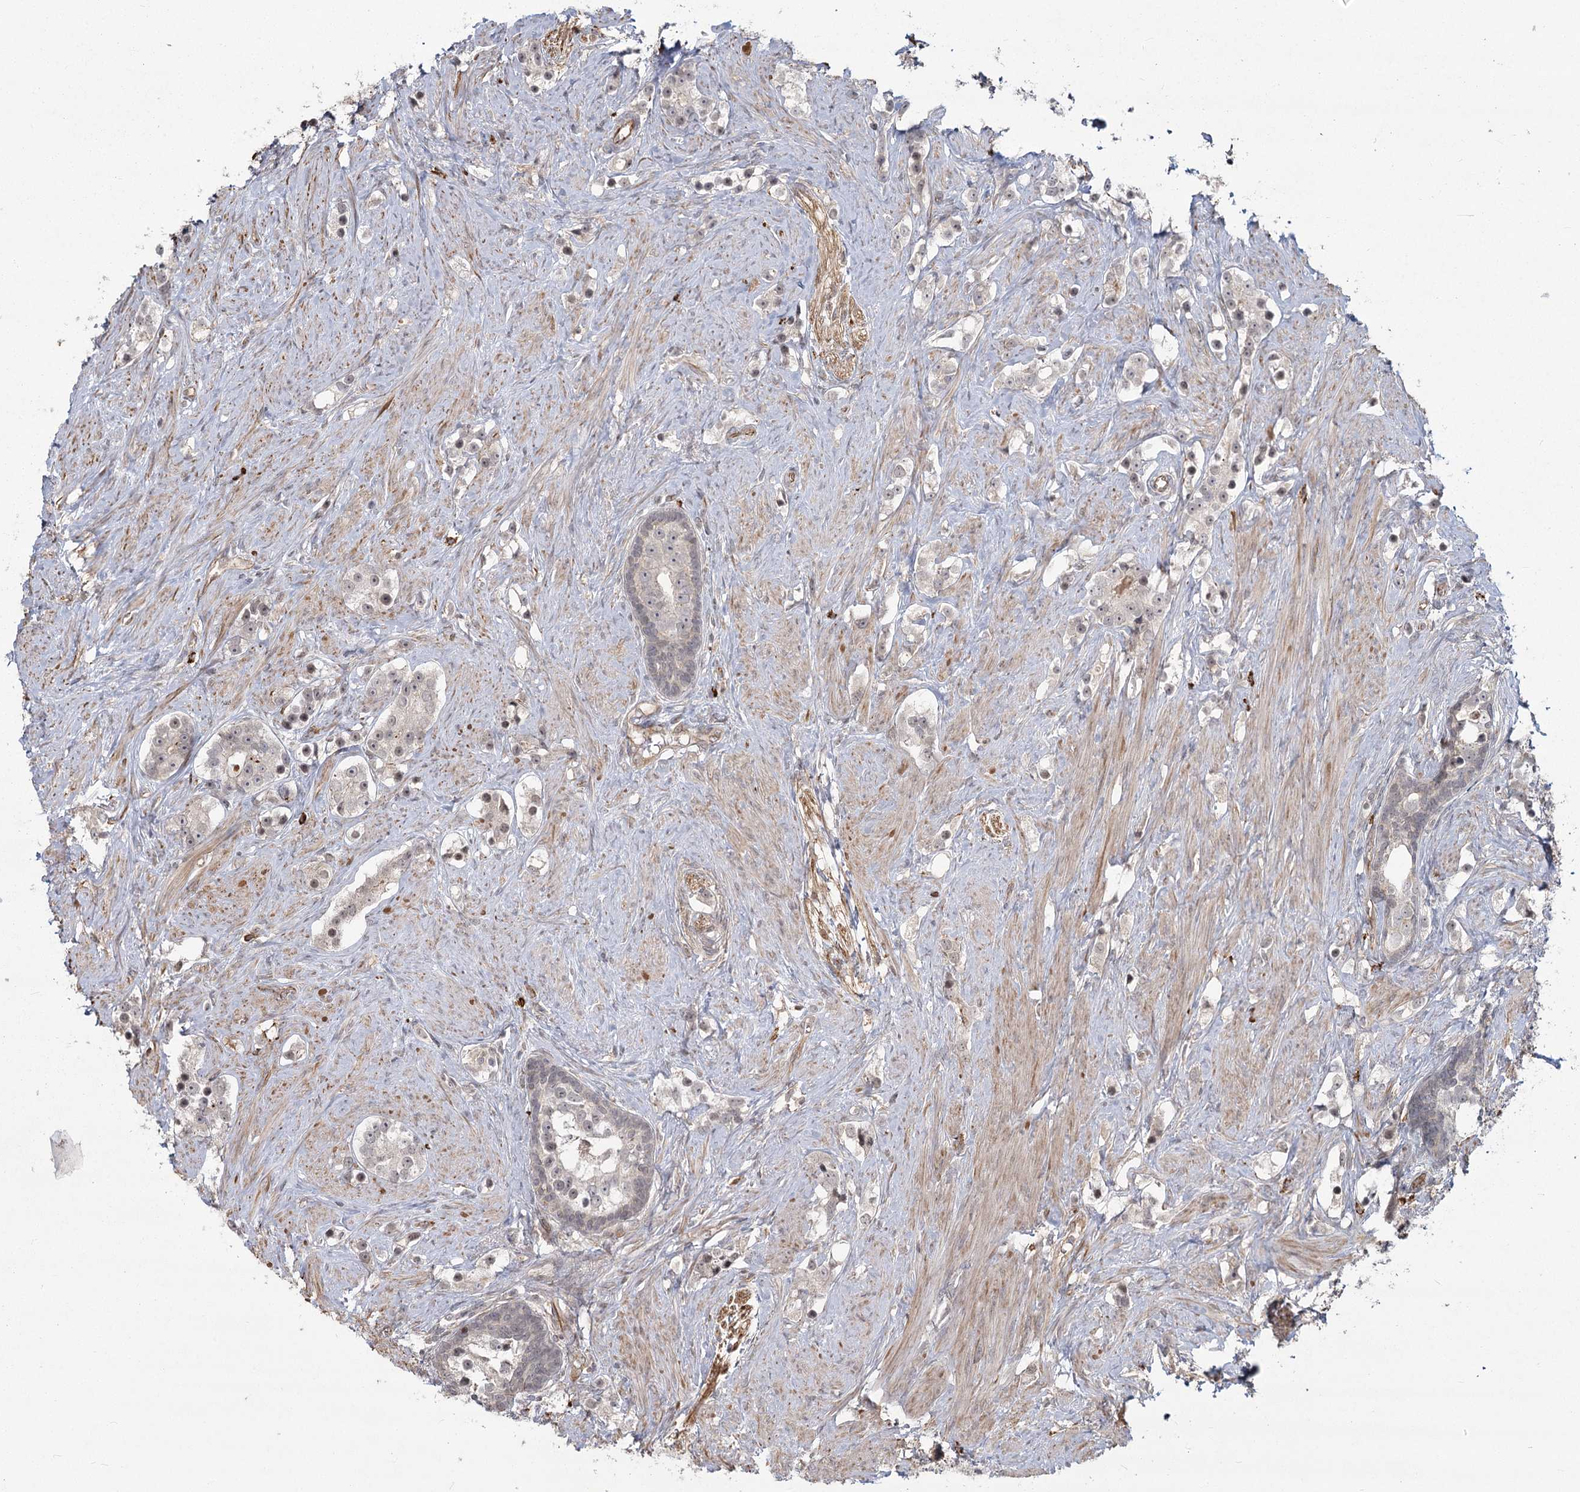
{"staining": {"intensity": "weak", "quantity": "25%-75%", "location": "cytoplasmic/membranous"}, "tissue": "prostate cancer", "cell_type": "Tumor cells", "image_type": "cancer", "snomed": [{"axis": "morphology", "description": "Adenocarcinoma, High grade"}, {"axis": "topography", "description": "Prostate"}], "caption": "A brown stain shows weak cytoplasmic/membranous staining of a protein in prostate cancer tumor cells.", "gene": "AP2M1", "patient": {"sex": "male", "age": 63}}